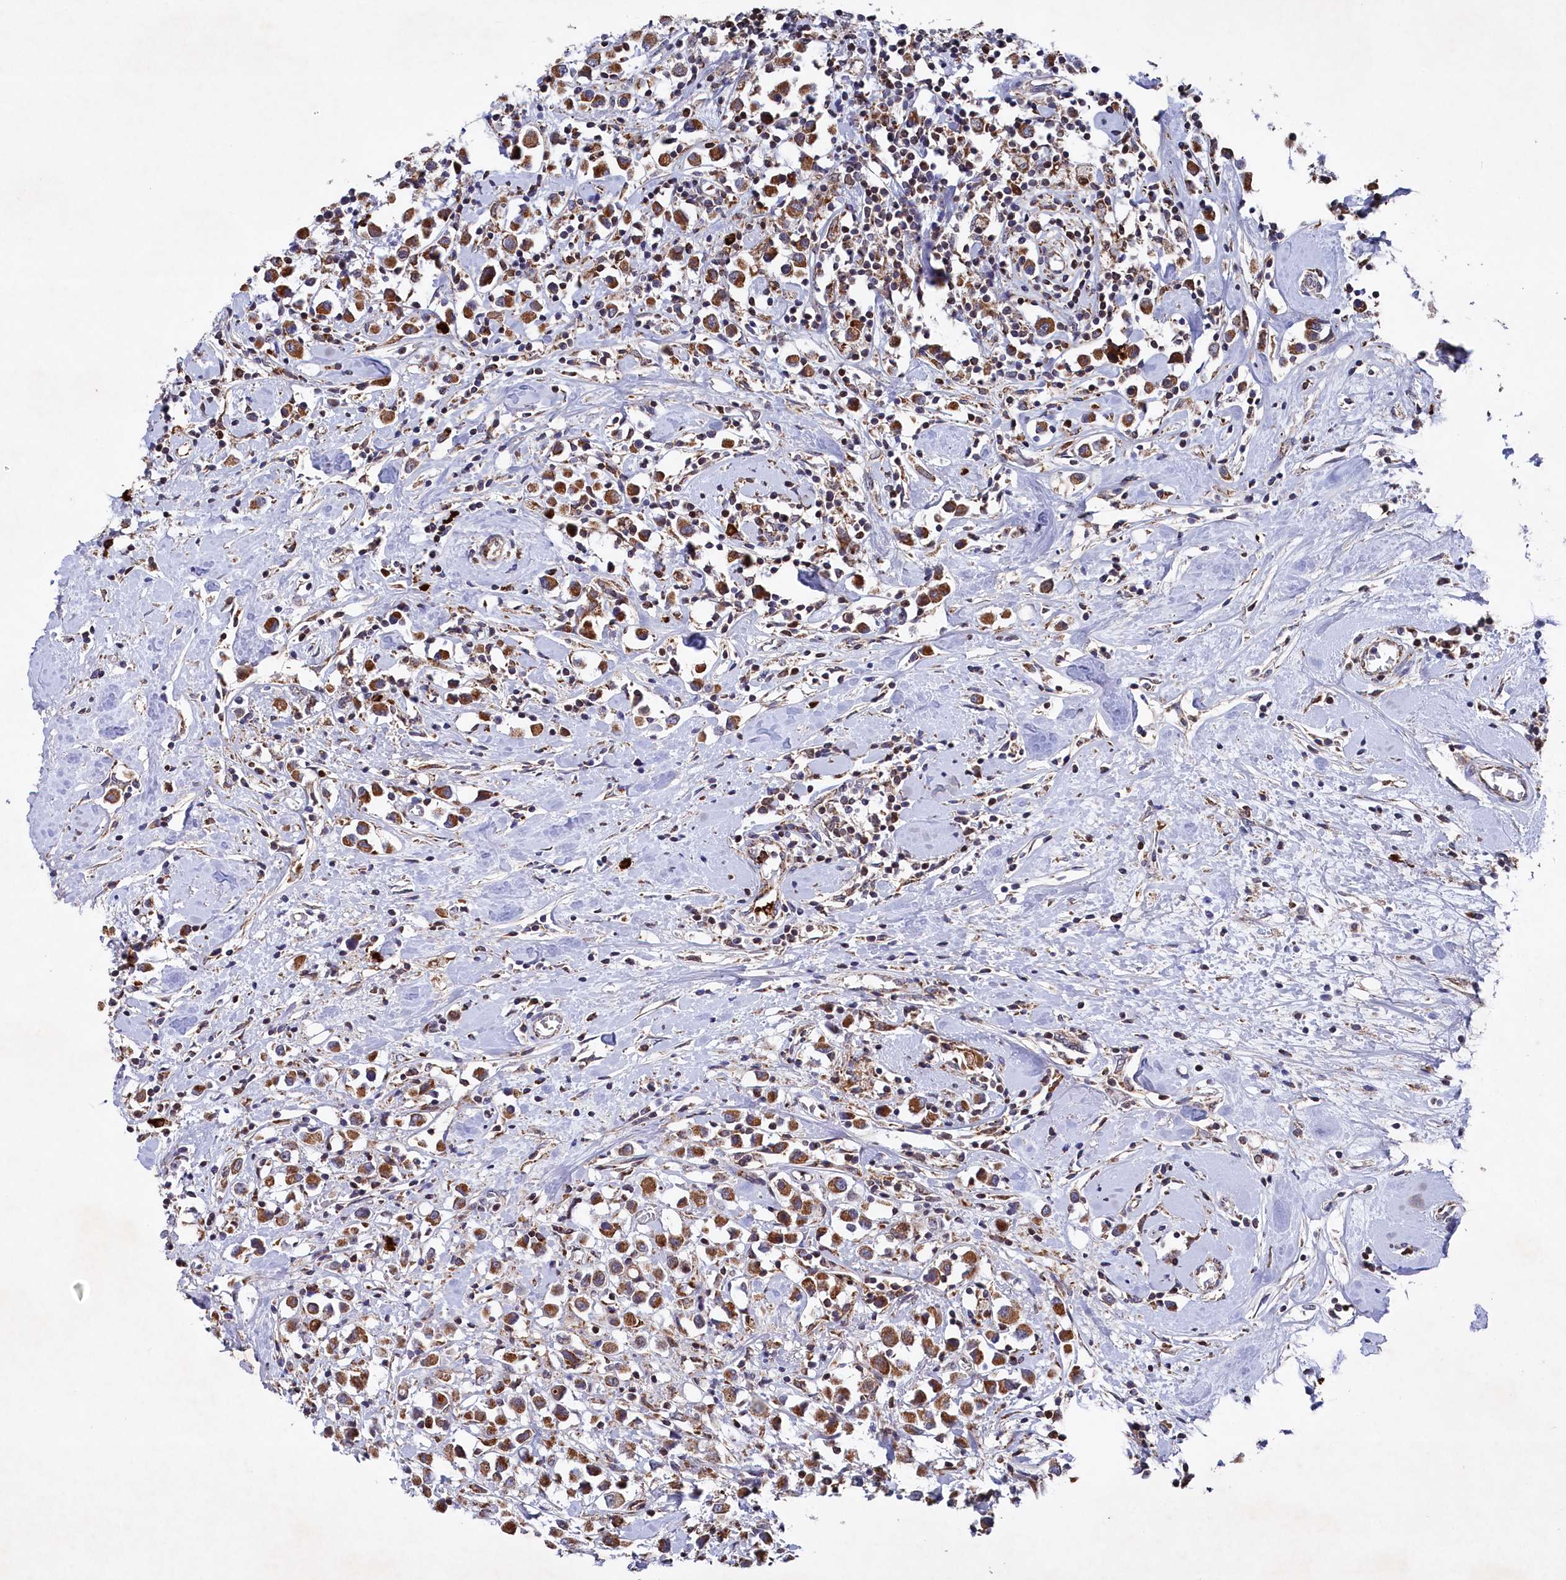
{"staining": {"intensity": "strong", "quantity": ">75%", "location": "cytoplasmic/membranous"}, "tissue": "breast cancer", "cell_type": "Tumor cells", "image_type": "cancer", "snomed": [{"axis": "morphology", "description": "Duct carcinoma"}, {"axis": "topography", "description": "Breast"}], "caption": "Breast cancer (intraductal carcinoma) was stained to show a protein in brown. There is high levels of strong cytoplasmic/membranous staining in about >75% of tumor cells.", "gene": "CHCHD1", "patient": {"sex": "female", "age": 61}}